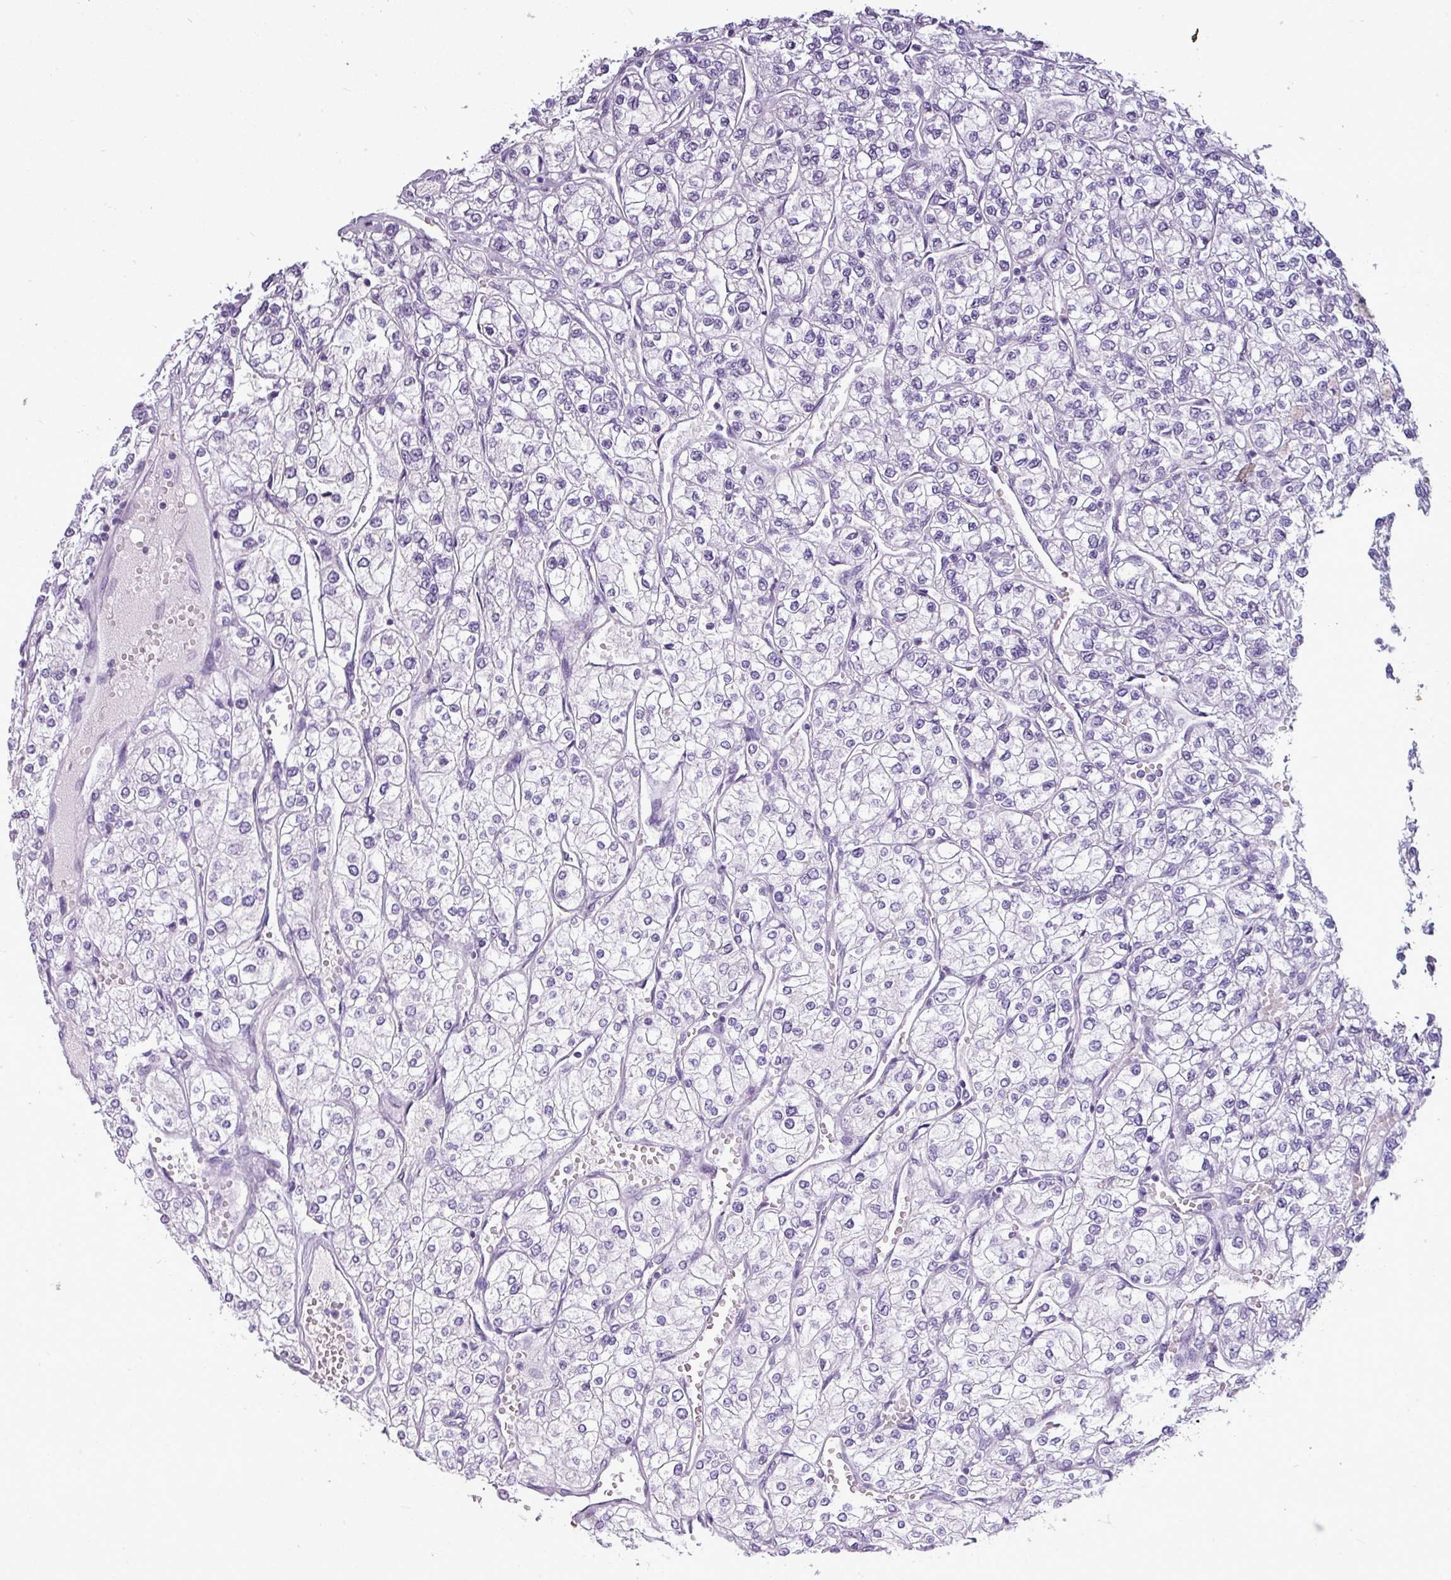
{"staining": {"intensity": "negative", "quantity": "none", "location": "none"}, "tissue": "renal cancer", "cell_type": "Tumor cells", "image_type": "cancer", "snomed": [{"axis": "morphology", "description": "Adenocarcinoma, NOS"}, {"axis": "topography", "description": "Kidney"}], "caption": "A histopathology image of human adenocarcinoma (renal) is negative for staining in tumor cells.", "gene": "TMEM91", "patient": {"sex": "male", "age": 80}}